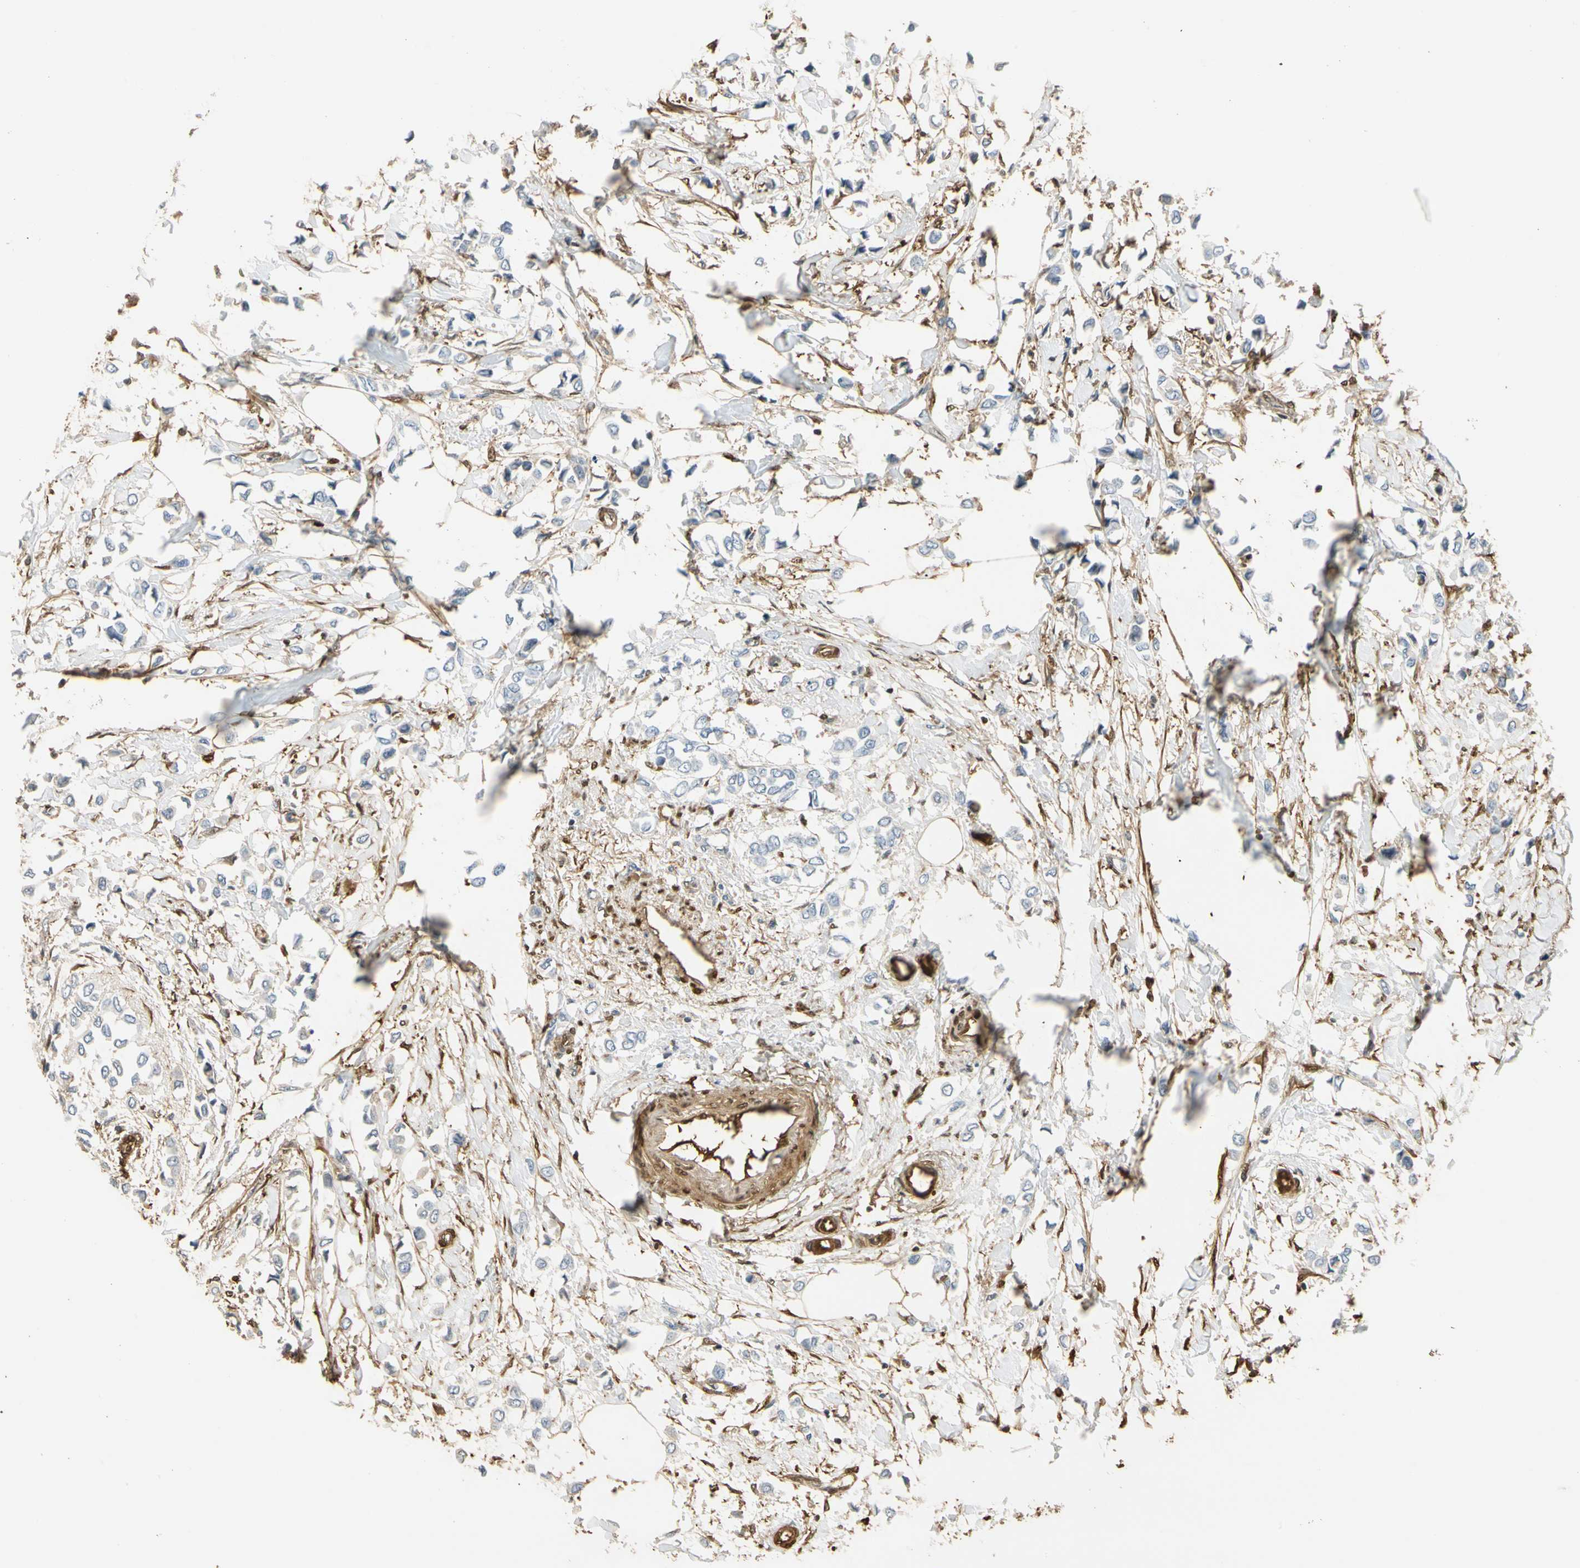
{"staining": {"intensity": "weak", "quantity": "<25%", "location": "cytoplasmic/membranous"}, "tissue": "breast cancer", "cell_type": "Tumor cells", "image_type": "cancer", "snomed": [{"axis": "morphology", "description": "Lobular carcinoma"}, {"axis": "topography", "description": "Breast"}], "caption": "Tumor cells are negative for brown protein staining in breast lobular carcinoma. Nuclei are stained in blue.", "gene": "S100A6", "patient": {"sex": "female", "age": 51}}